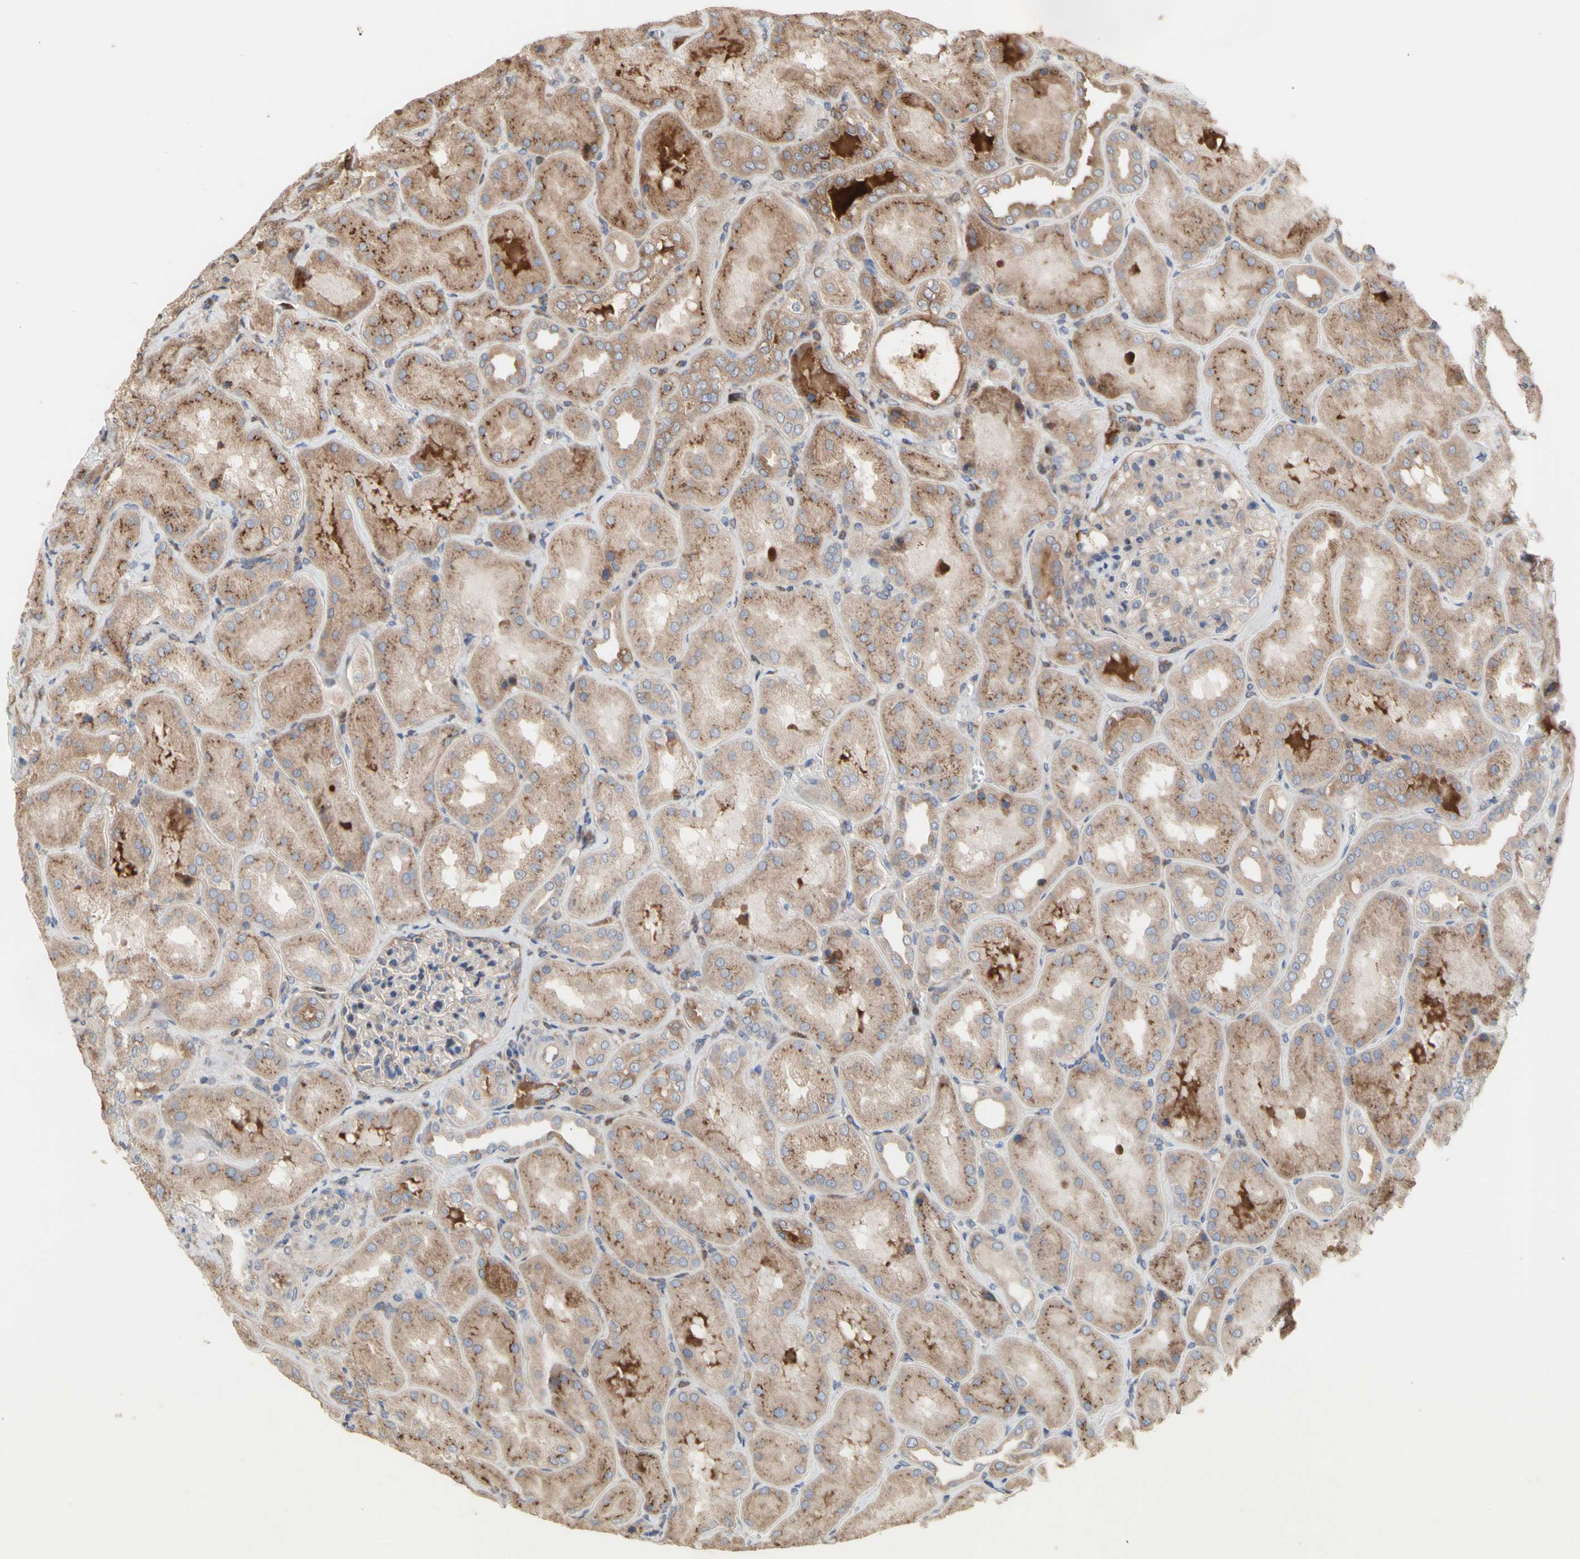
{"staining": {"intensity": "weak", "quantity": "25%-75%", "location": "cytoplasmic/membranous"}, "tissue": "kidney", "cell_type": "Cells in glomeruli", "image_type": "normal", "snomed": [{"axis": "morphology", "description": "Normal tissue, NOS"}, {"axis": "topography", "description": "Kidney"}], "caption": "Kidney was stained to show a protein in brown. There is low levels of weak cytoplasmic/membranous expression in approximately 25%-75% of cells in glomeruli.", "gene": "NECTIN3", "patient": {"sex": "female", "age": 56}}